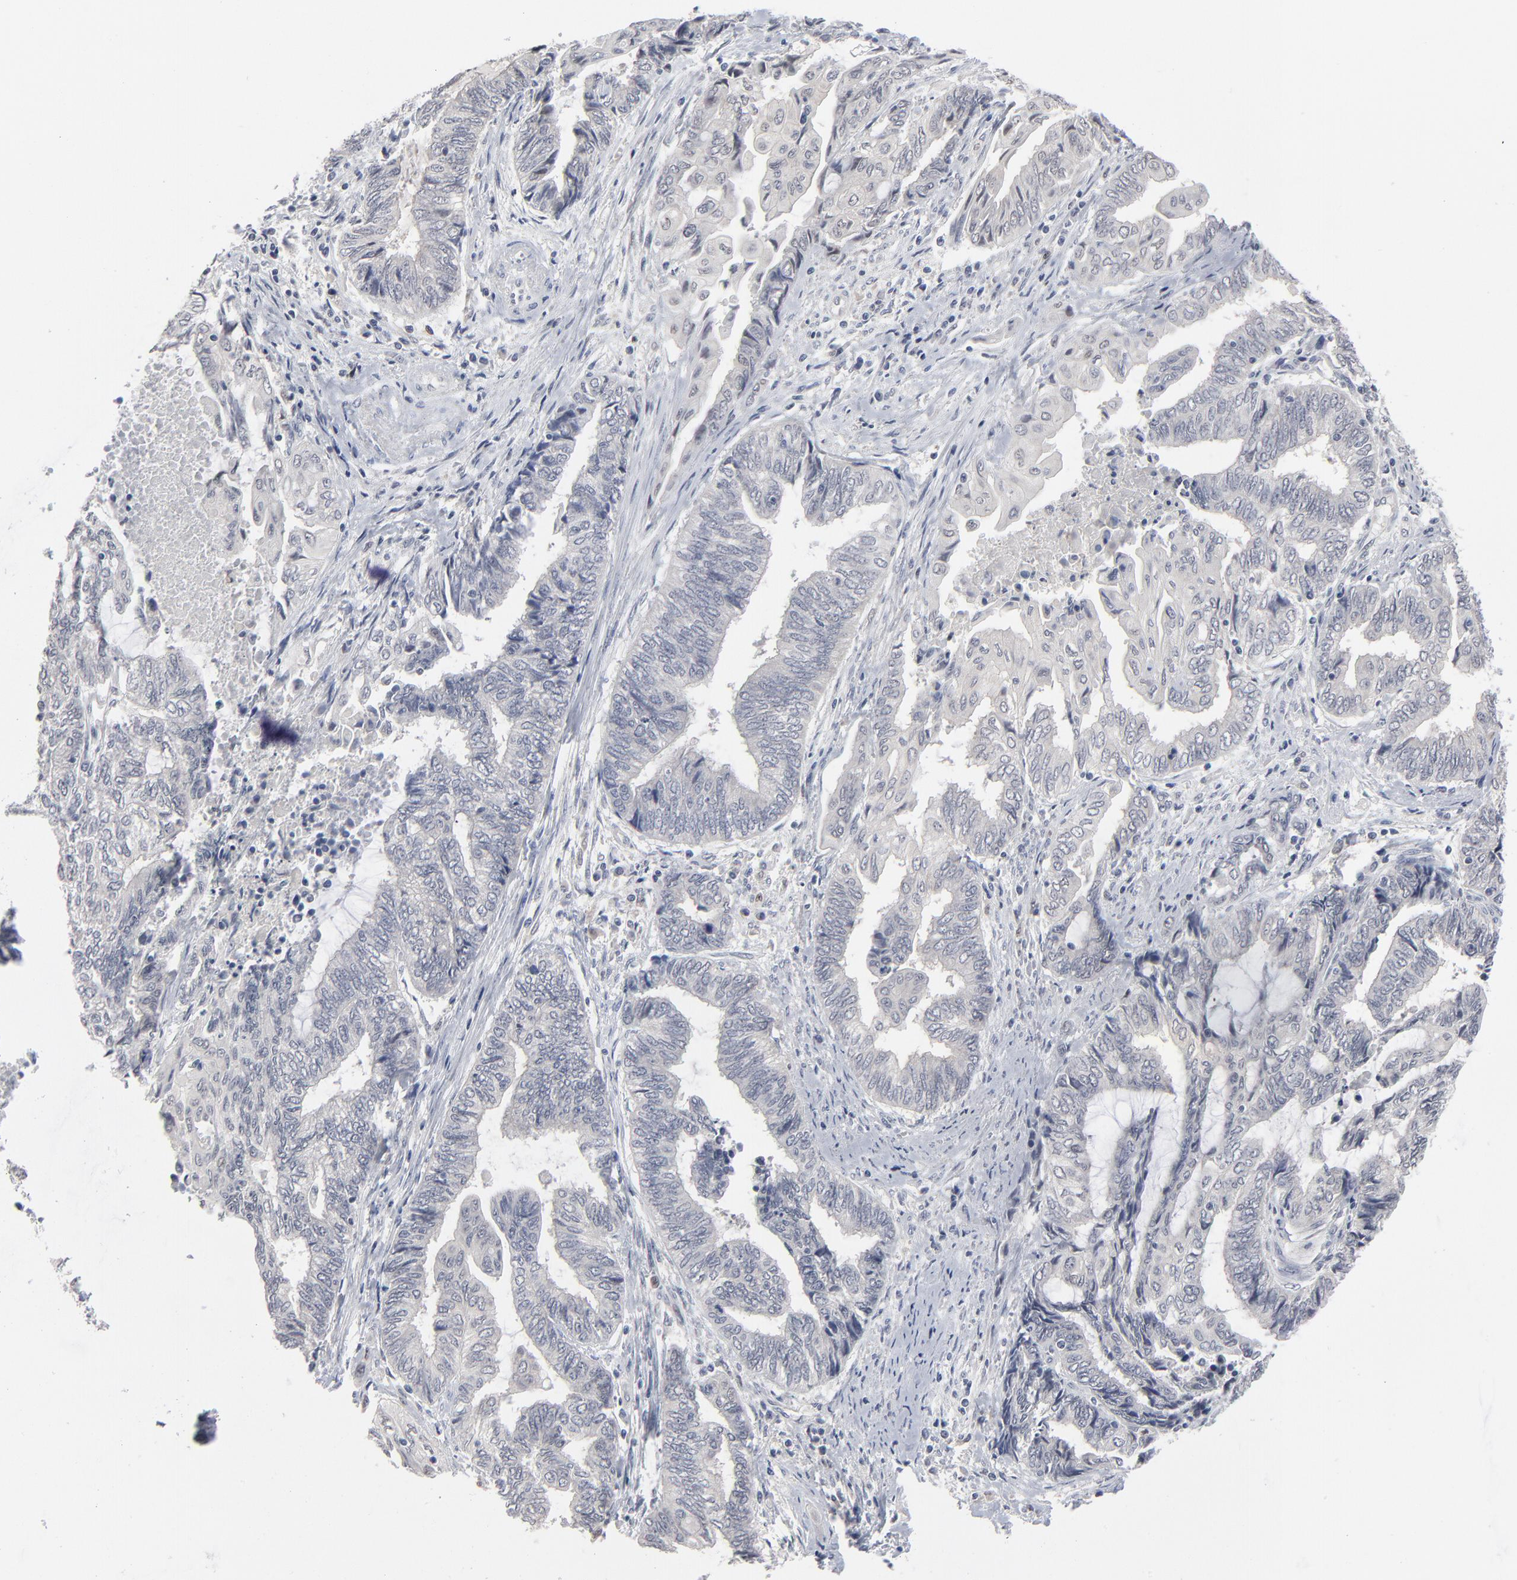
{"staining": {"intensity": "negative", "quantity": "none", "location": "none"}, "tissue": "endometrial cancer", "cell_type": "Tumor cells", "image_type": "cancer", "snomed": [{"axis": "morphology", "description": "Adenocarcinoma, NOS"}, {"axis": "topography", "description": "Uterus"}, {"axis": "topography", "description": "Endometrium"}], "caption": "Photomicrograph shows no significant protein expression in tumor cells of endometrial adenocarcinoma. Nuclei are stained in blue.", "gene": "FOXN2", "patient": {"sex": "female", "age": 70}}